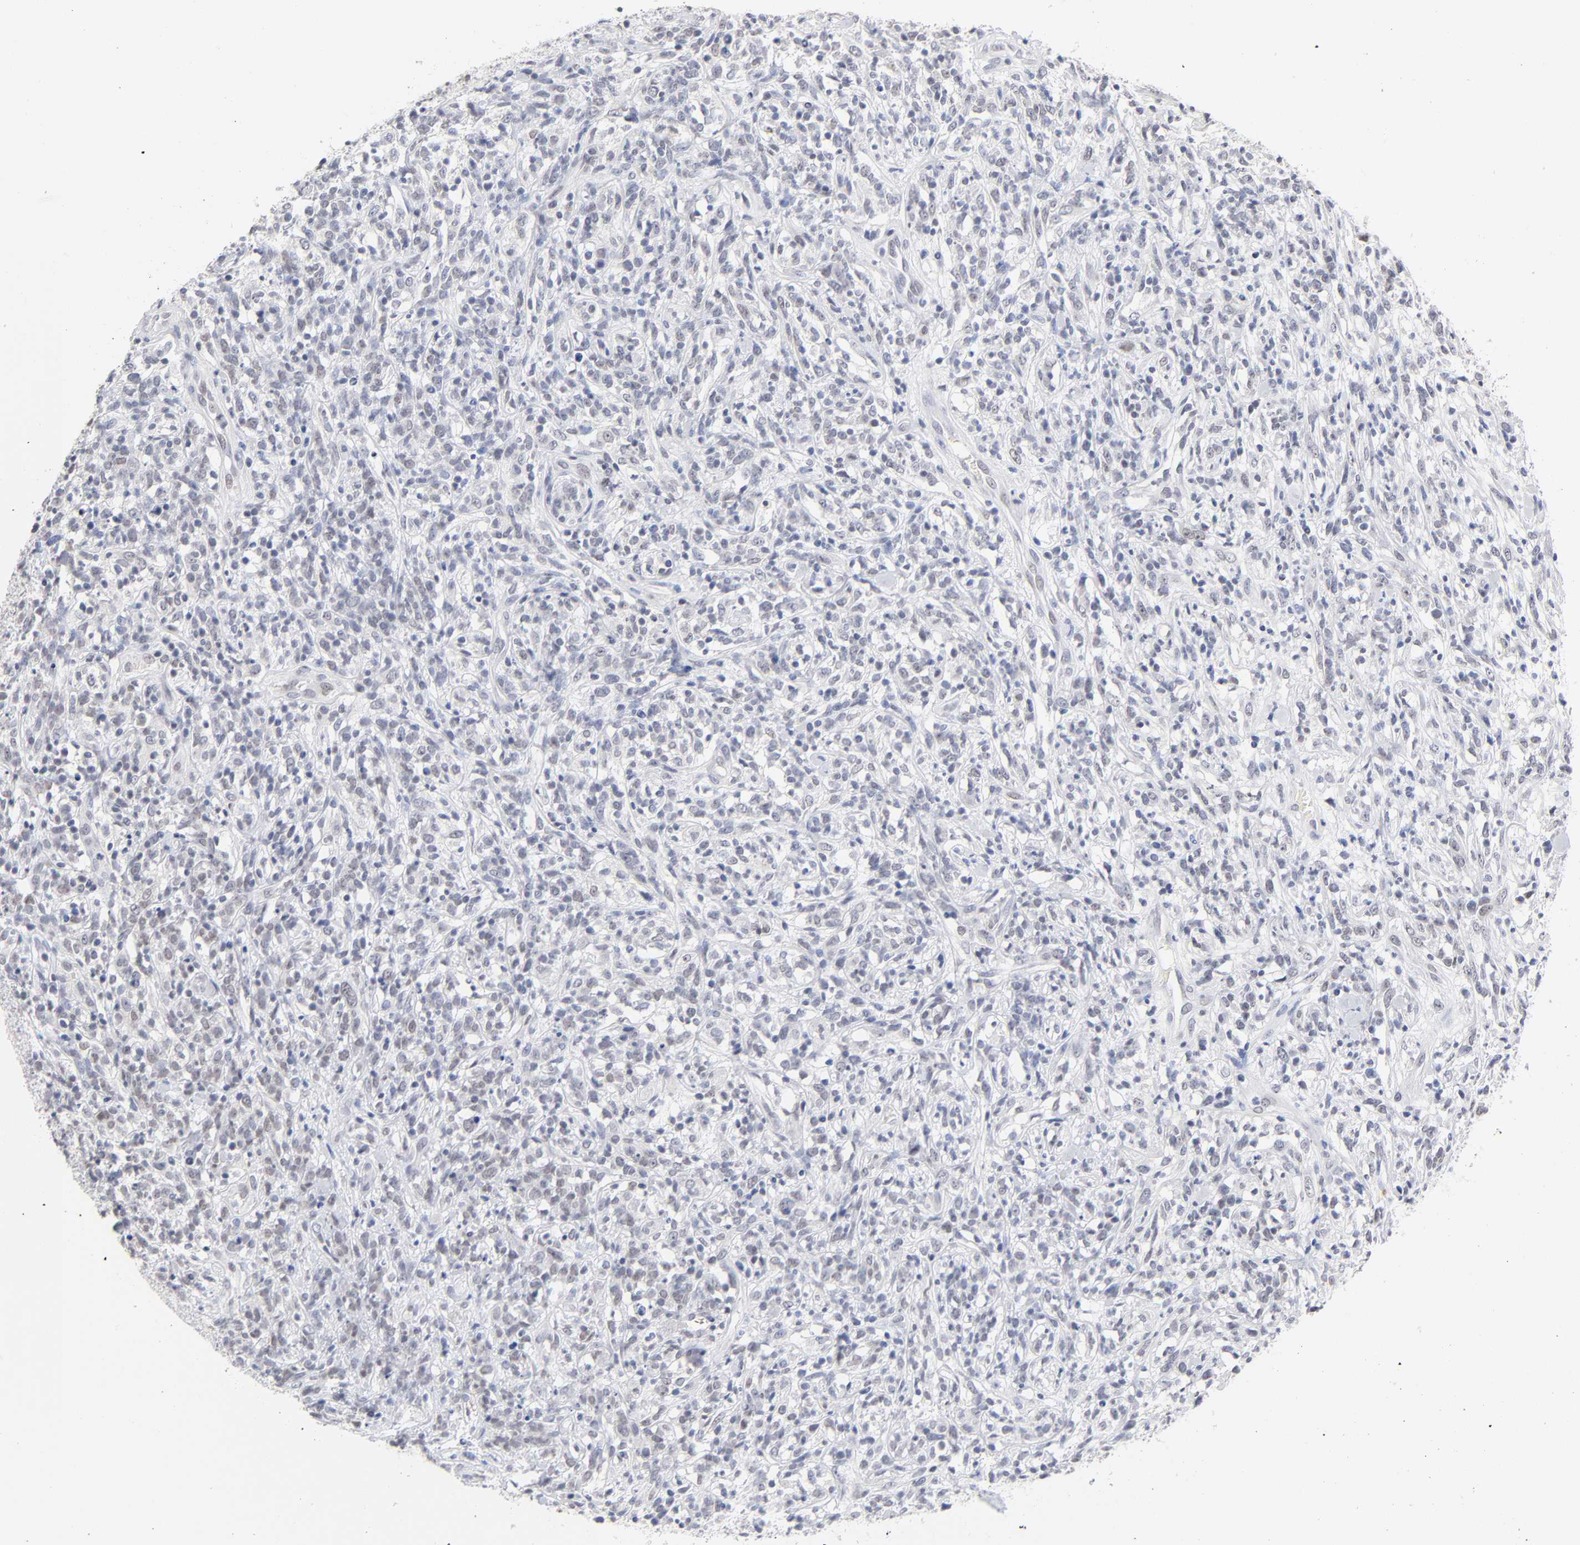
{"staining": {"intensity": "negative", "quantity": "none", "location": "none"}, "tissue": "lymphoma", "cell_type": "Tumor cells", "image_type": "cancer", "snomed": [{"axis": "morphology", "description": "Malignant lymphoma, non-Hodgkin's type, High grade"}, {"axis": "topography", "description": "Lymph node"}], "caption": "DAB (3,3'-diaminobenzidine) immunohistochemical staining of lymphoma demonstrates no significant positivity in tumor cells.", "gene": "ORC2", "patient": {"sex": "female", "age": 73}}